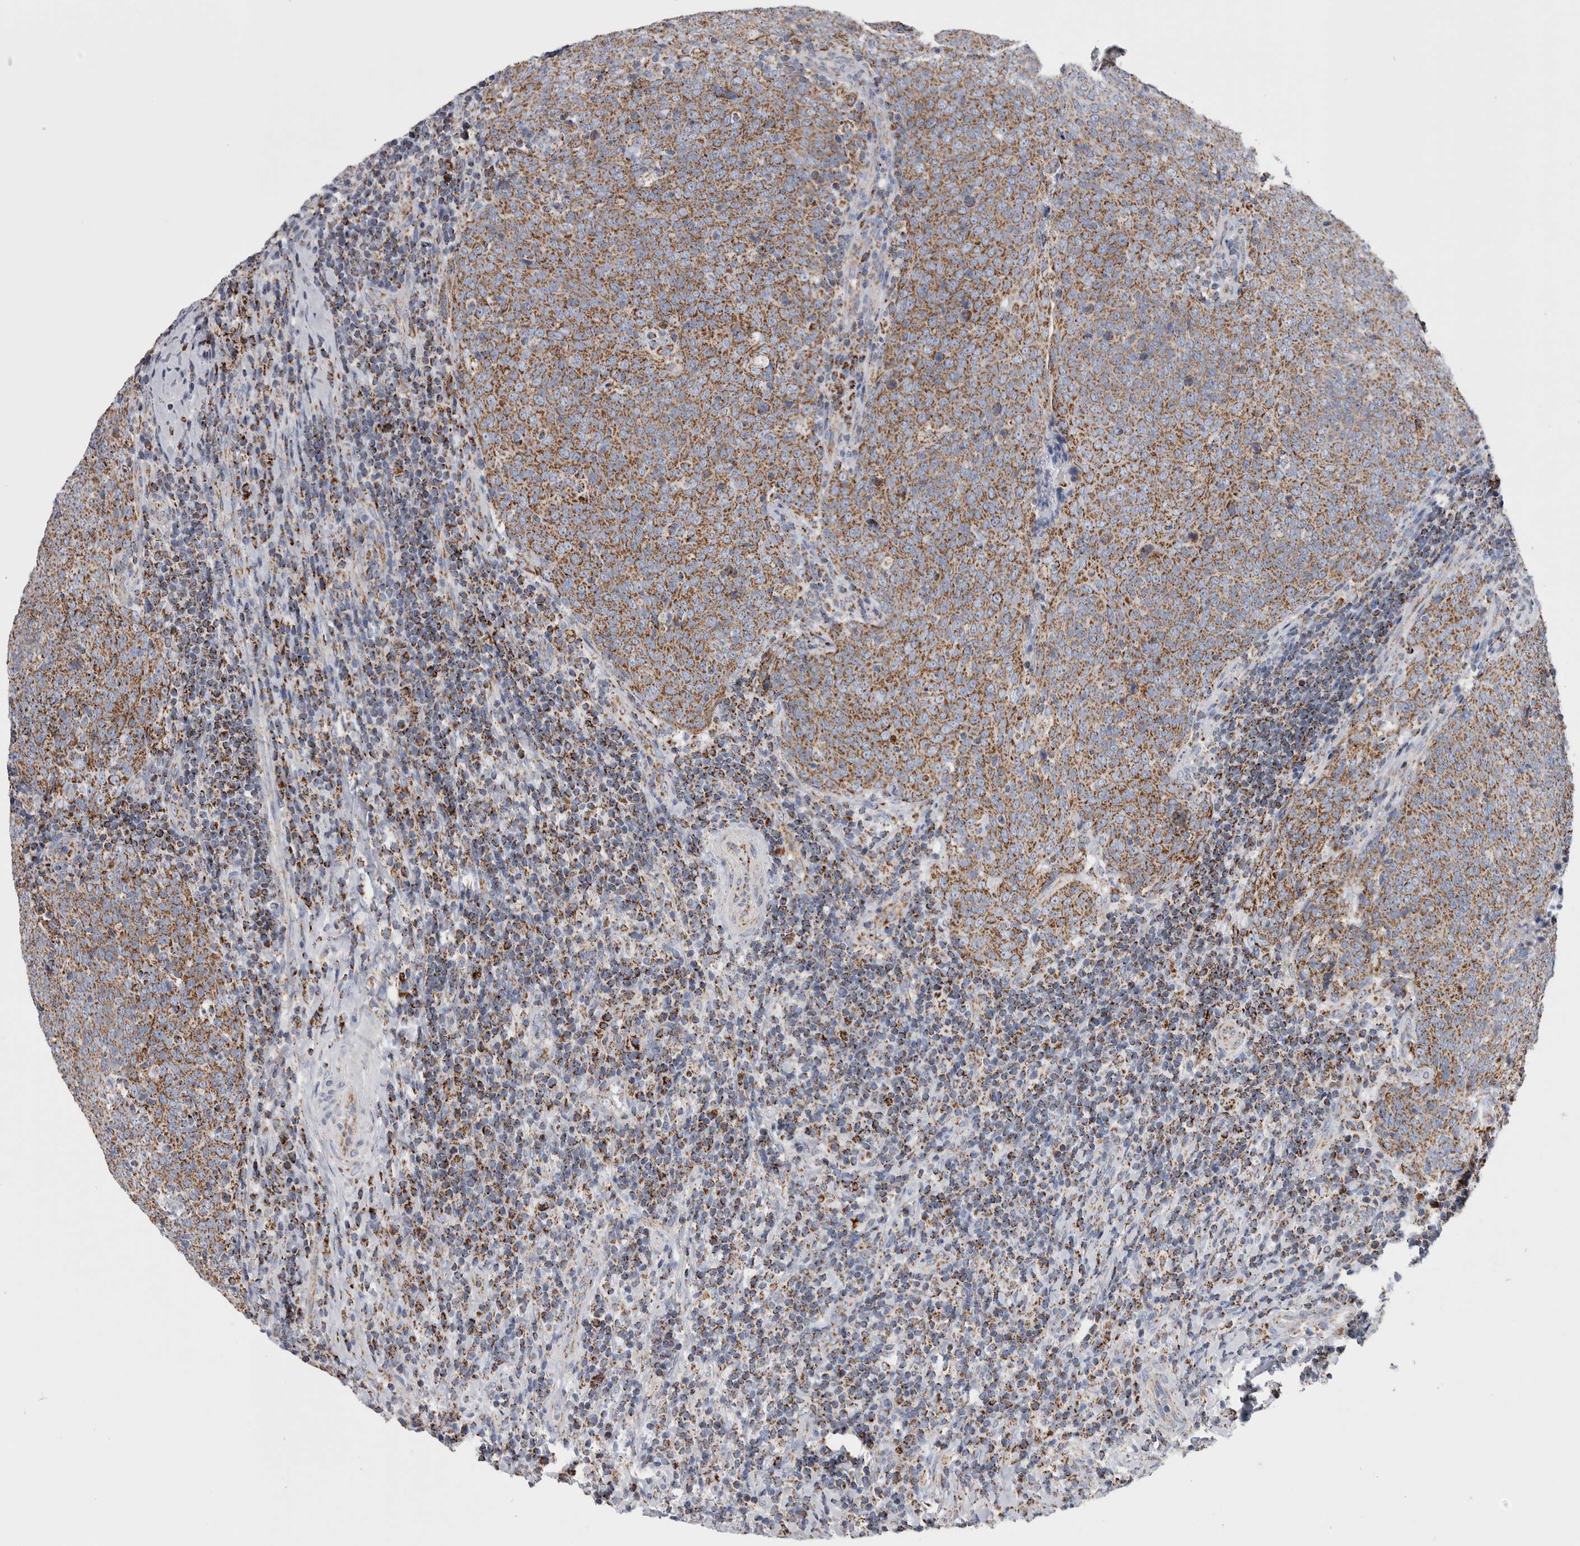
{"staining": {"intensity": "moderate", "quantity": ">75%", "location": "cytoplasmic/membranous"}, "tissue": "head and neck cancer", "cell_type": "Tumor cells", "image_type": "cancer", "snomed": [{"axis": "morphology", "description": "Squamous cell carcinoma, NOS"}, {"axis": "morphology", "description": "Squamous cell carcinoma, metastatic, NOS"}, {"axis": "topography", "description": "Lymph node"}, {"axis": "topography", "description": "Head-Neck"}], "caption": "Immunohistochemical staining of human head and neck metastatic squamous cell carcinoma displays moderate cytoplasmic/membranous protein staining in about >75% of tumor cells. Nuclei are stained in blue.", "gene": "ETFA", "patient": {"sex": "male", "age": 62}}